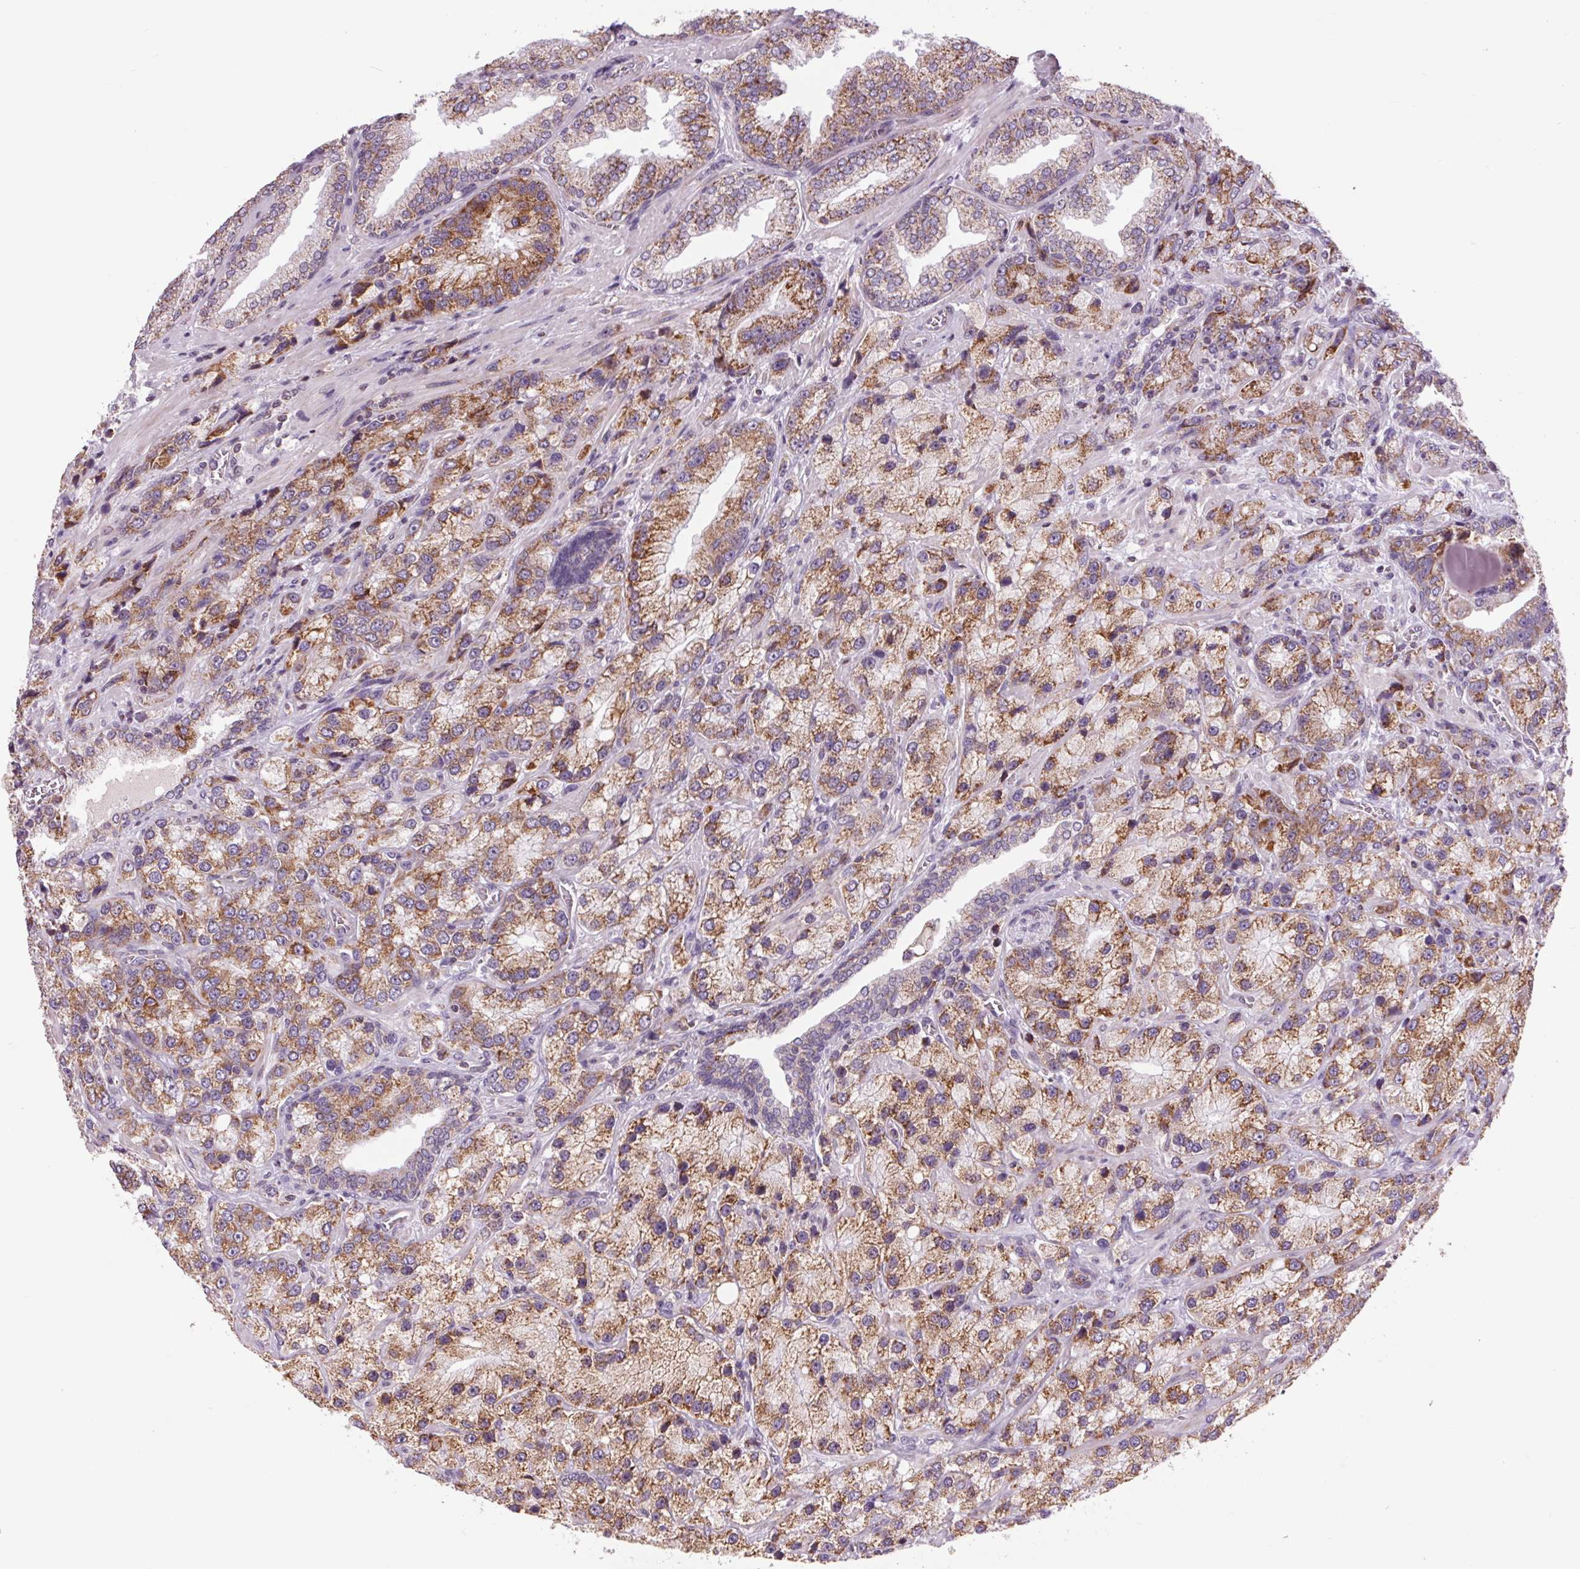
{"staining": {"intensity": "moderate", "quantity": ">75%", "location": "cytoplasmic/membranous"}, "tissue": "prostate cancer", "cell_type": "Tumor cells", "image_type": "cancer", "snomed": [{"axis": "morphology", "description": "Adenocarcinoma, NOS"}, {"axis": "topography", "description": "Prostate"}], "caption": "DAB (3,3'-diaminobenzidine) immunohistochemical staining of adenocarcinoma (prostate) exhibits moderate cytoplasmic/membranous protein staining in approximately >75% of tumor cells.", "gene": "COX6A1", "patient": {"sex": "male", "age": 63}}